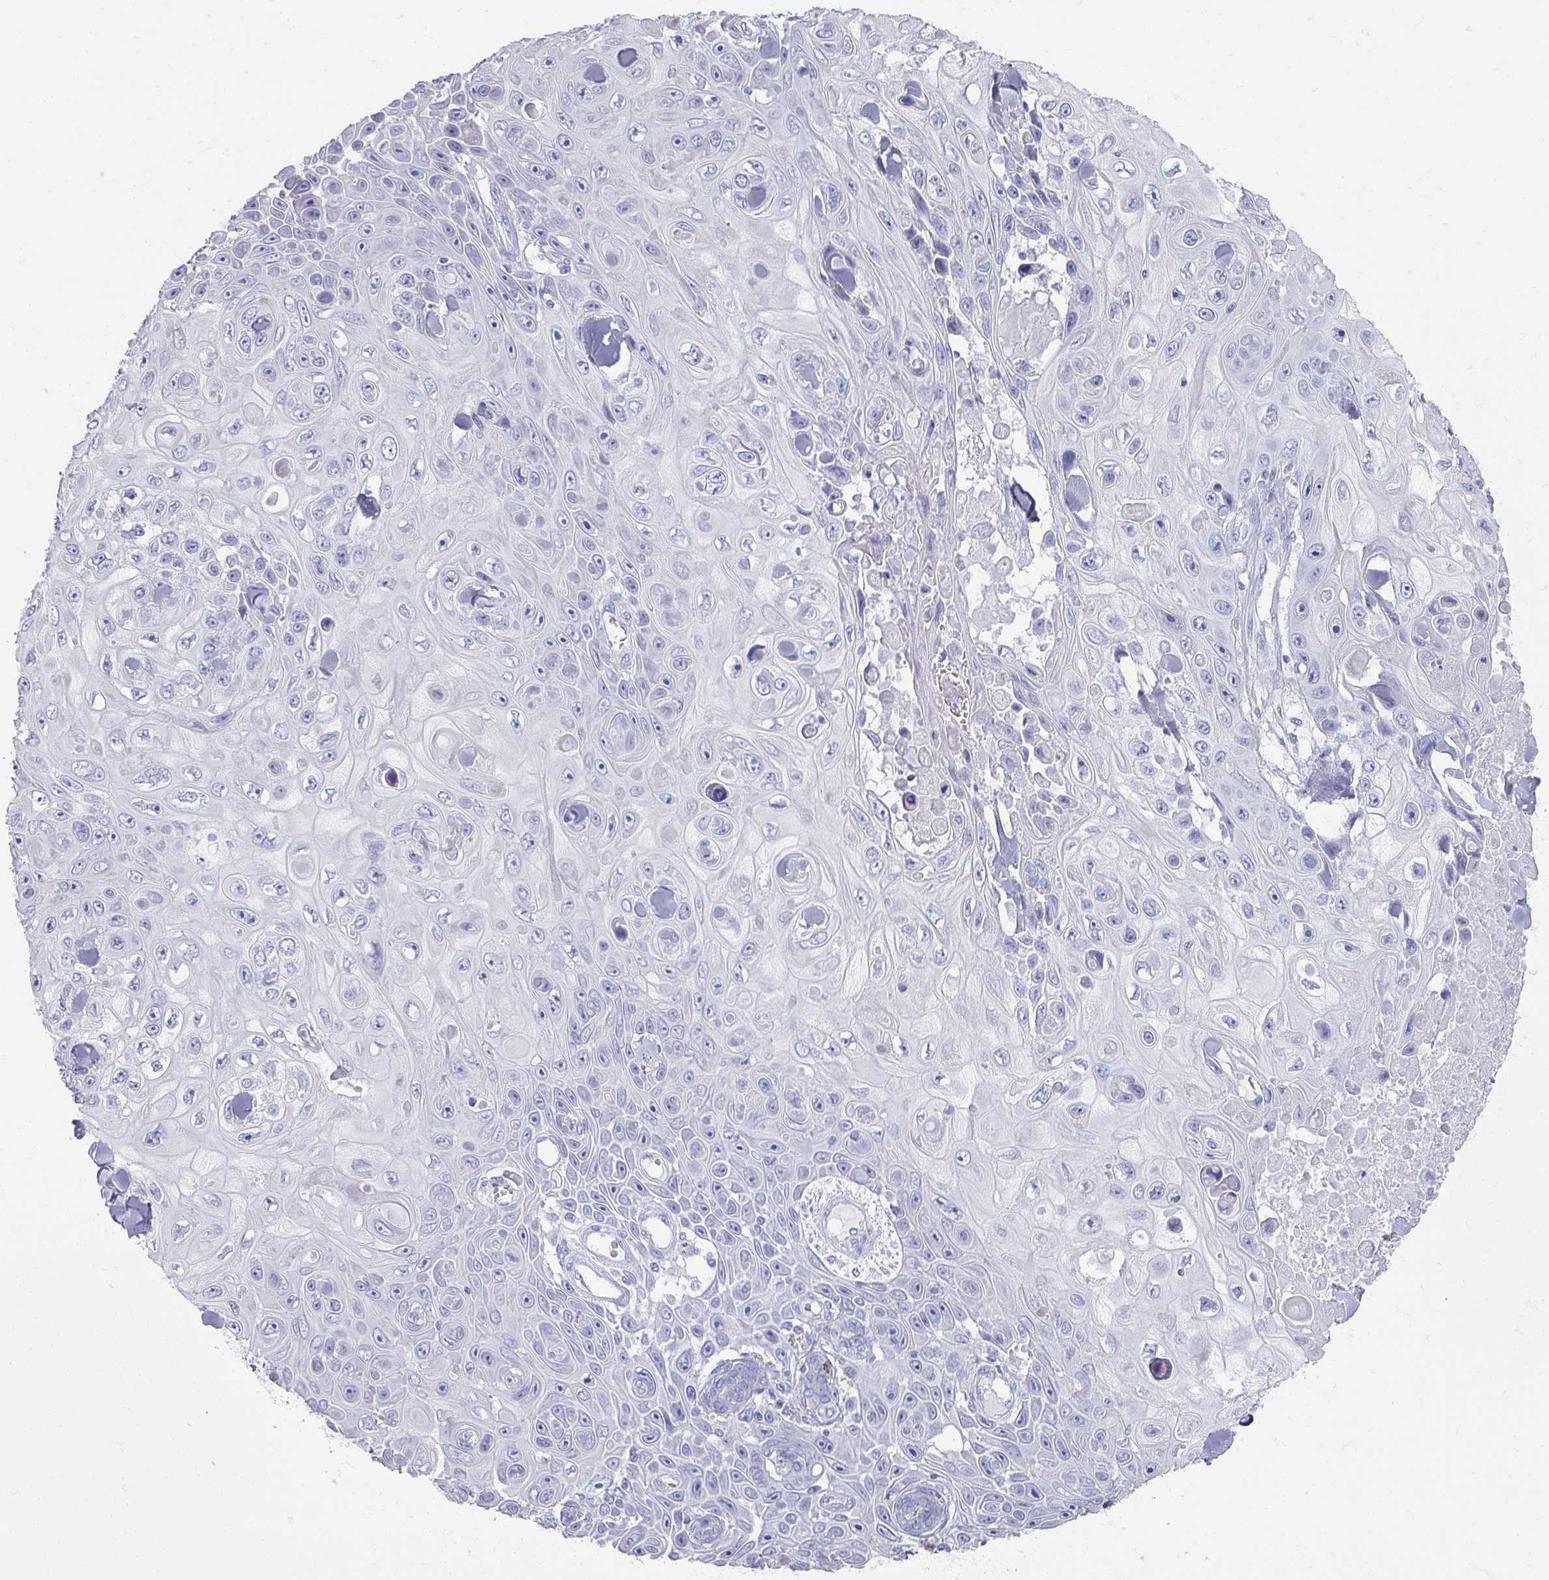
{"staining": {"intensity": "negative", "quantity": "none", "location": "none"}, "tissue": "skin cancer", "cell_type": "Tumor cells", "image_type": "cancer", "snomed": [{"axis": "morphology", "description": "Squamous cell carcinoma, NOS"}, {"axis": "topography", "description": "Skin"}], "caption": "Immunohistochemical staining of skin squamous cell carcinoma reveals no significant staining in tumor cells. (DAB (3,3'-diaminobenzidine) IHC, high magnification).", "gene": "OMG", "patient": {"sex": "male", "age": 82}}